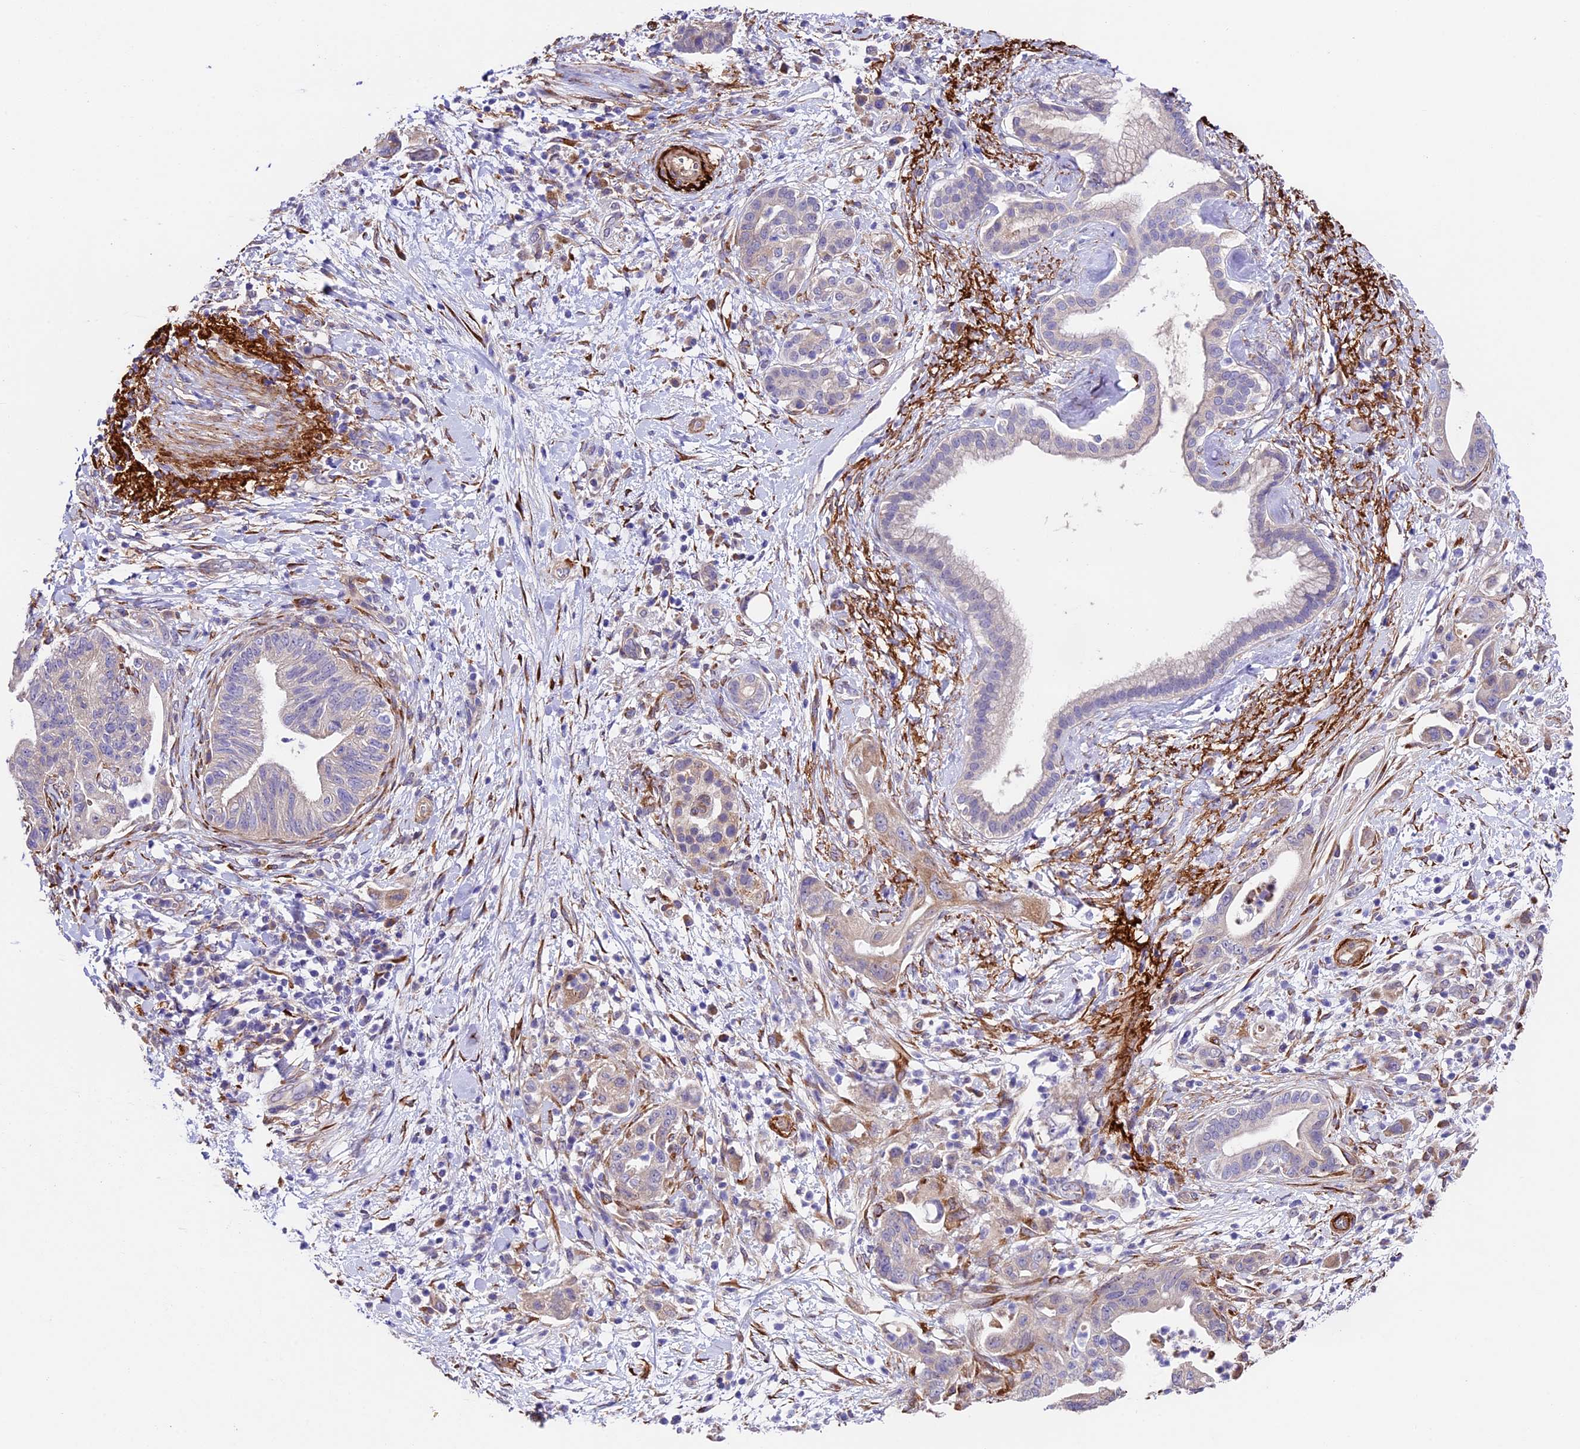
{"staining": {"intensity": "negative", "quantity": "none", "location": "none"}, "tissue": "pancreatic cancer", "cell_type": "Tumor cells", "image_type": "cancer", "snomed": [{"axis": "morphology", "description": "Adenocarcinoma, NOS"}, {"axis": "topography", "description": "Pancreas"}], "caption": "IHC histopathology image of pancreatic adenocarcinoma stained for a protein (brown), which demonstrates no staining in tumor cells. (Brightfield microscopy of DAB IHC at high magnification).", "gene": "LSM7", "patient": {"sex": "female", "age": 73}}